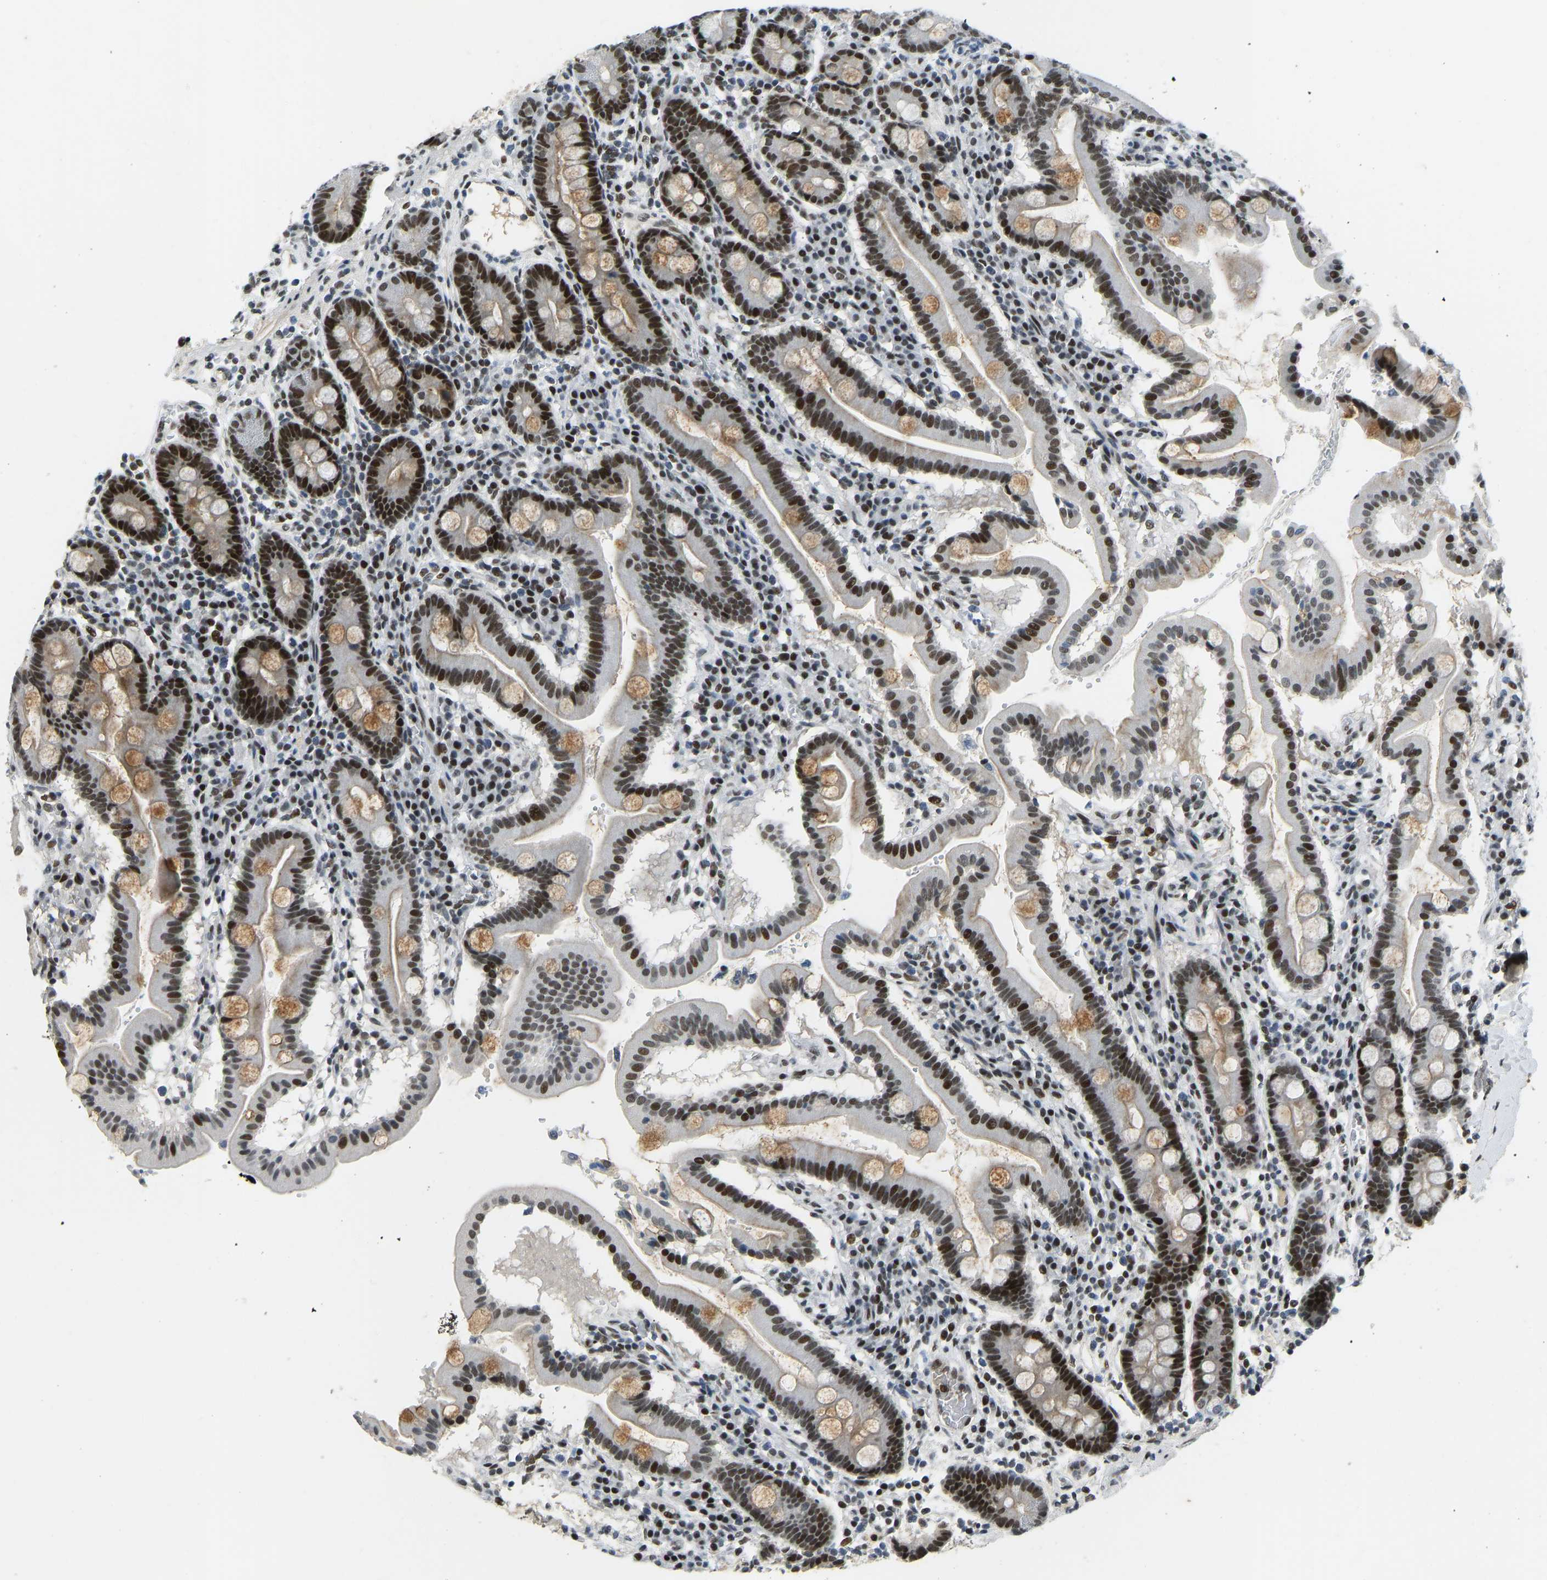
{"staining": {"intensity": "strong", "quantity": ">75%", "location": "cytoplasmic/membranous,nuclear"}, "tissue": "duodenum", "cell_type": "Glandular cells", "image_type": "normal", "snomed": [{"axis": "morphology", "description": "Normal tissue, NOS"}, {"axis": "topography", "description": "Duodenum"}], "caption": "DAB (3,3'-diaminobenzidine) immunohistochemical staining of normal duodenum shows strong cytoplasmic/membranous,nuclear protein expression in about >75% of glandular cells.", "gene": "FOXK1", "patient": {"sex": "male", "age": 50}}